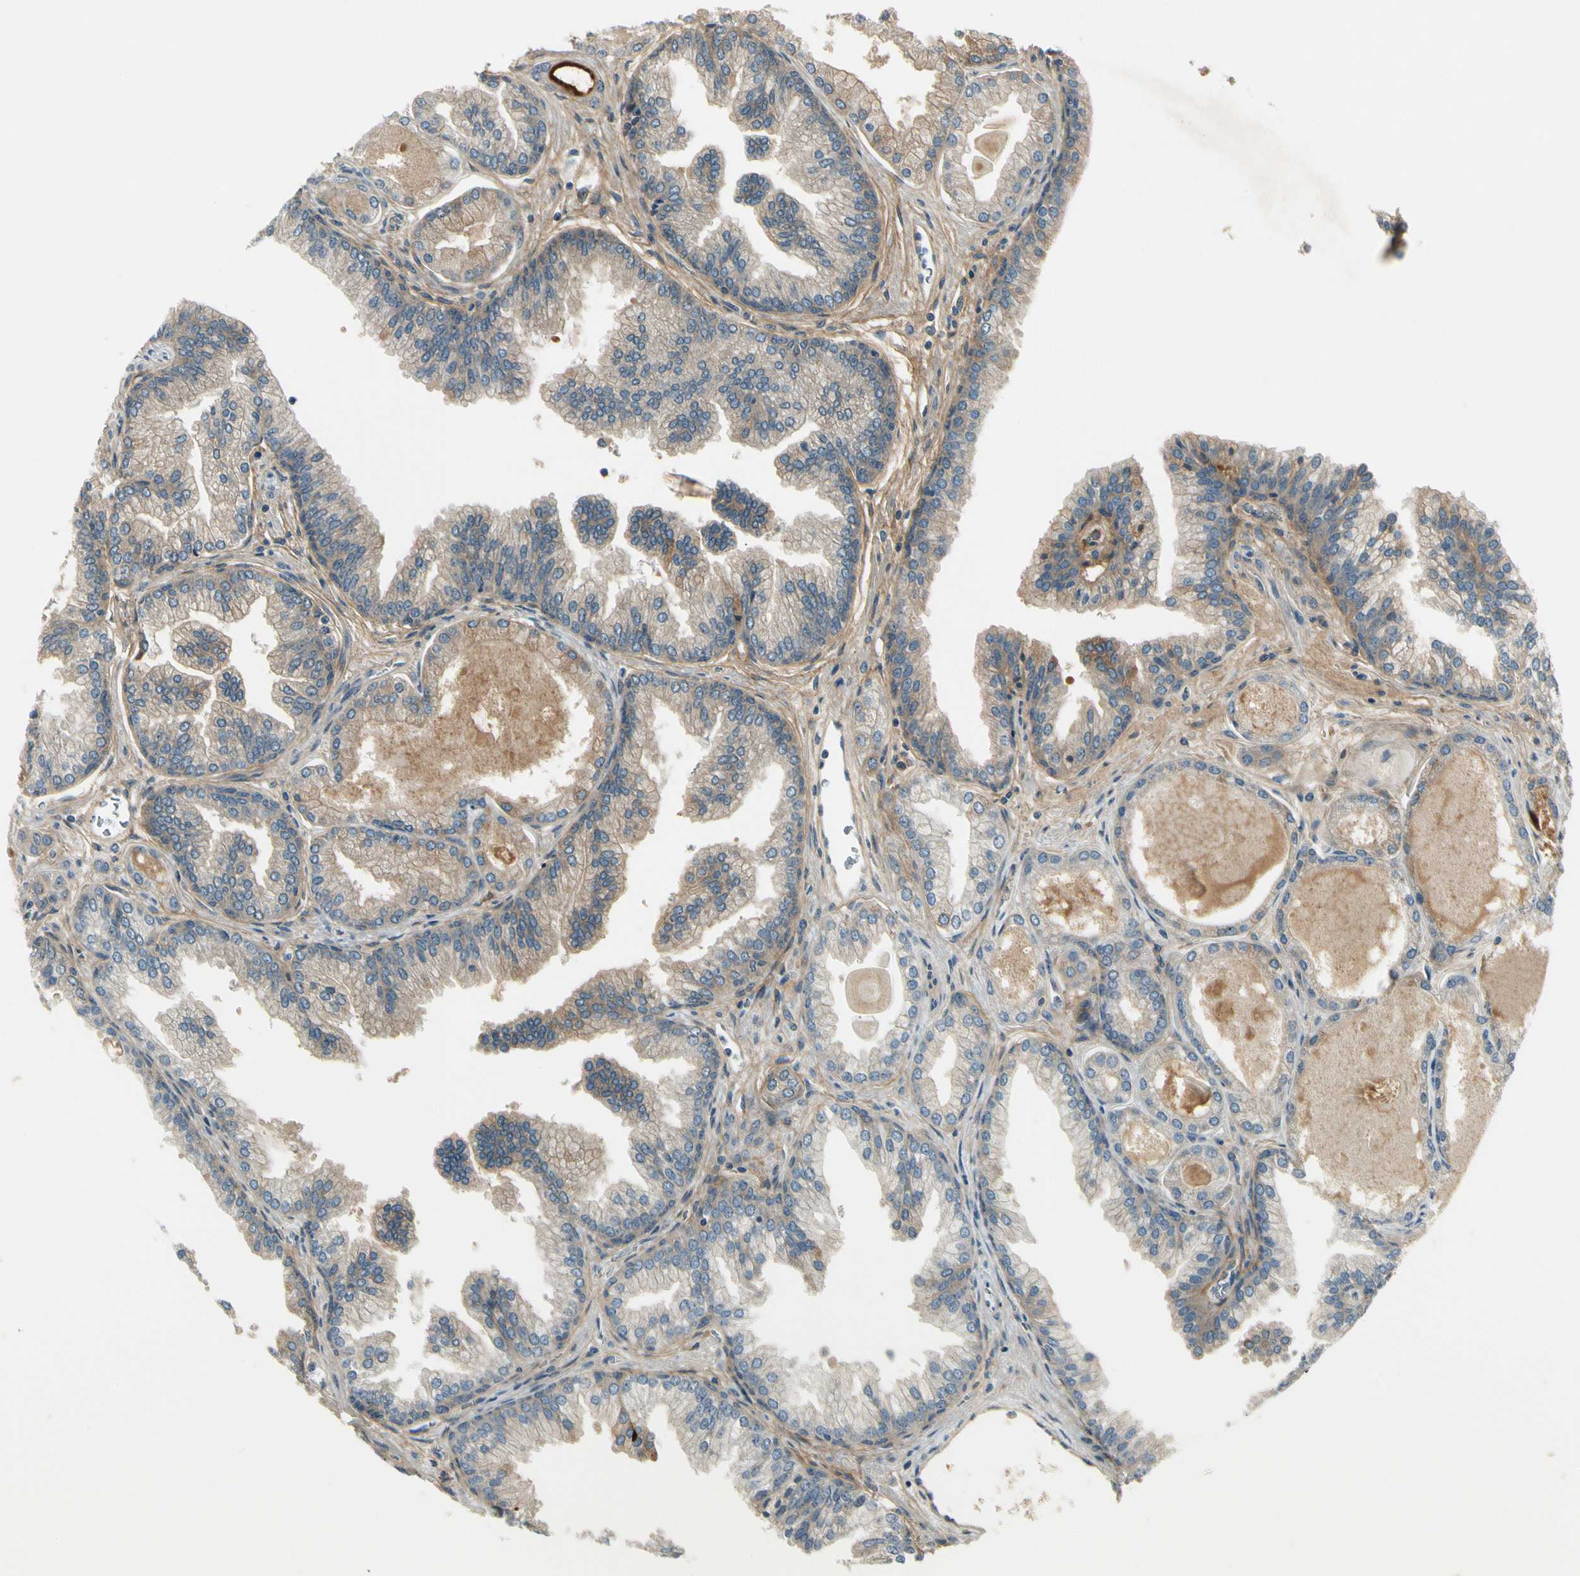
{"staining": {"intensity": "weak", "quantity": "25%-75%", "location": "cytoplasmic/membranous"}, "tissue": "prostate cancer", "cell_type": "Tumor cells", "image_type": "cancer", "snomed": [{"axis": "morphology", "description": "Adenocarcinoma, Low grade"}, {"axis": "topography", "description": "Prostate"}], "caption": "A low amount of weak cytoplasmic/membranous positivity is identified in about 25%-75% of tumor cells in adenocarcinoma (low-grade) (prostate) tissue.", "gene": "EPHB3", "patient": {"sex": "male", "age": 59}}